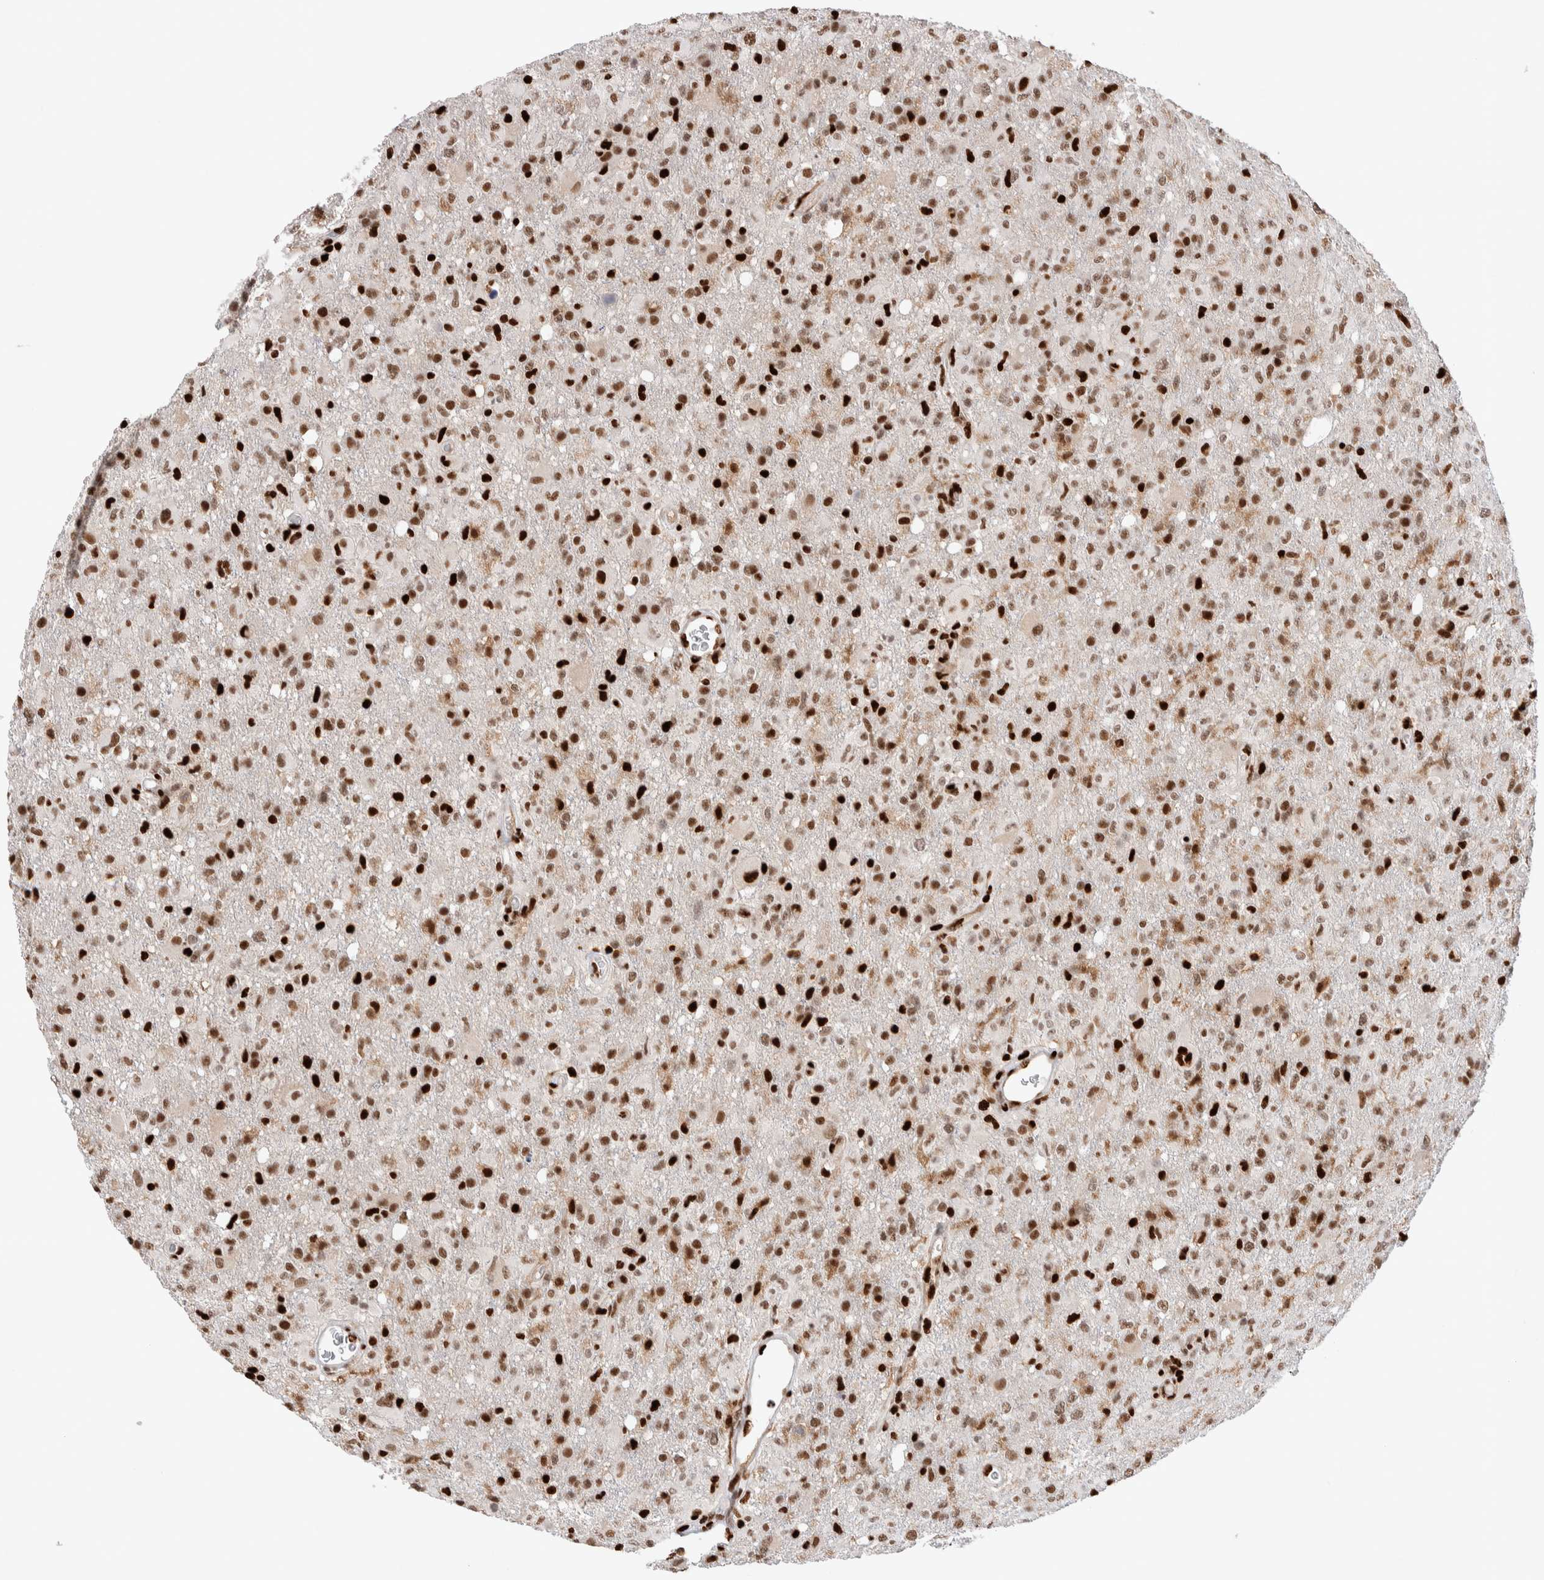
{"staining": {"intensity": "strong", "quantity": "25%-75%", "location": "nuclear"}, "tissue": "glioma", "cell_type": "Tumor cells", "image_type": "cancer", "snomed": [{"axis": "morphology", "description": "Glioma, malignant, High grade"}, {"axis": "topography", "description": "Brain"}], "caption": "Immunohistochemistry (DAB (3,3'-diaminobenzidine)) staining of human glioma shows strong nuclear protein positivity in approximately 25%-75% of tumor cells.", "gene": "RNASEK-C17orf49", "patient": {"sex": "female", "age": 57}}